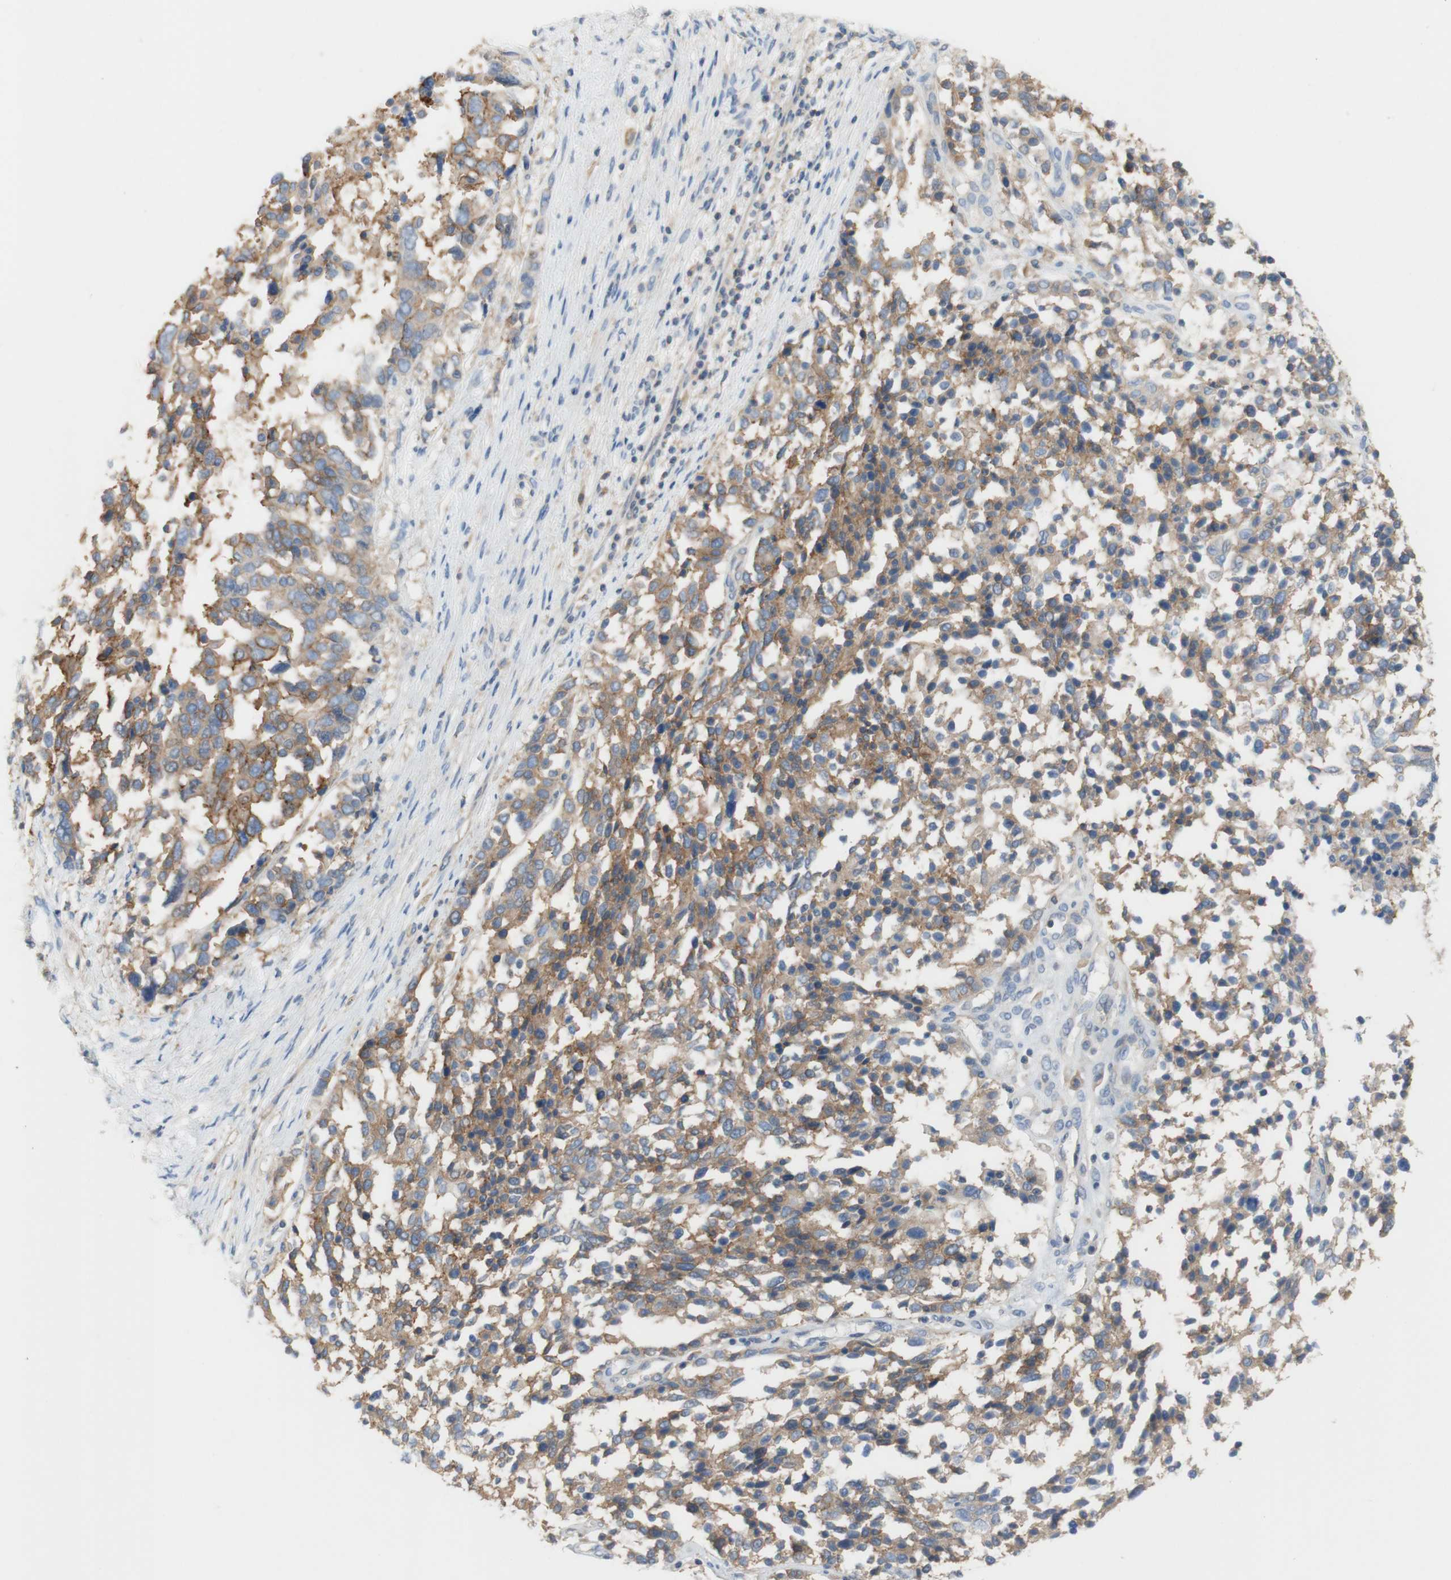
{"staining": {"intensity": "moderate", "quantity": "25%-75%", "location": "cytoplasmic/membranous"}, "tissue": "ovarian cancer", "cell_type": "Tumor cells", "image_type": "cancer", "snomed": [{"axis": "morphology", "description": "Cystadenocarcinoma, serous, NOS"}, {"axis": "topography", "description": "Ovary"}], "caption": "DAB (3,3'-diaminobenzidine) immunohistochemical staining of human ovarian serous cystadenocarcinoma demonstrates moderate cytoplasmic/membranous protein expression in about 25%-75% of tumor cells.", "gene": "ATP2B1", "patient": {"sex": "female", "age": 44}}